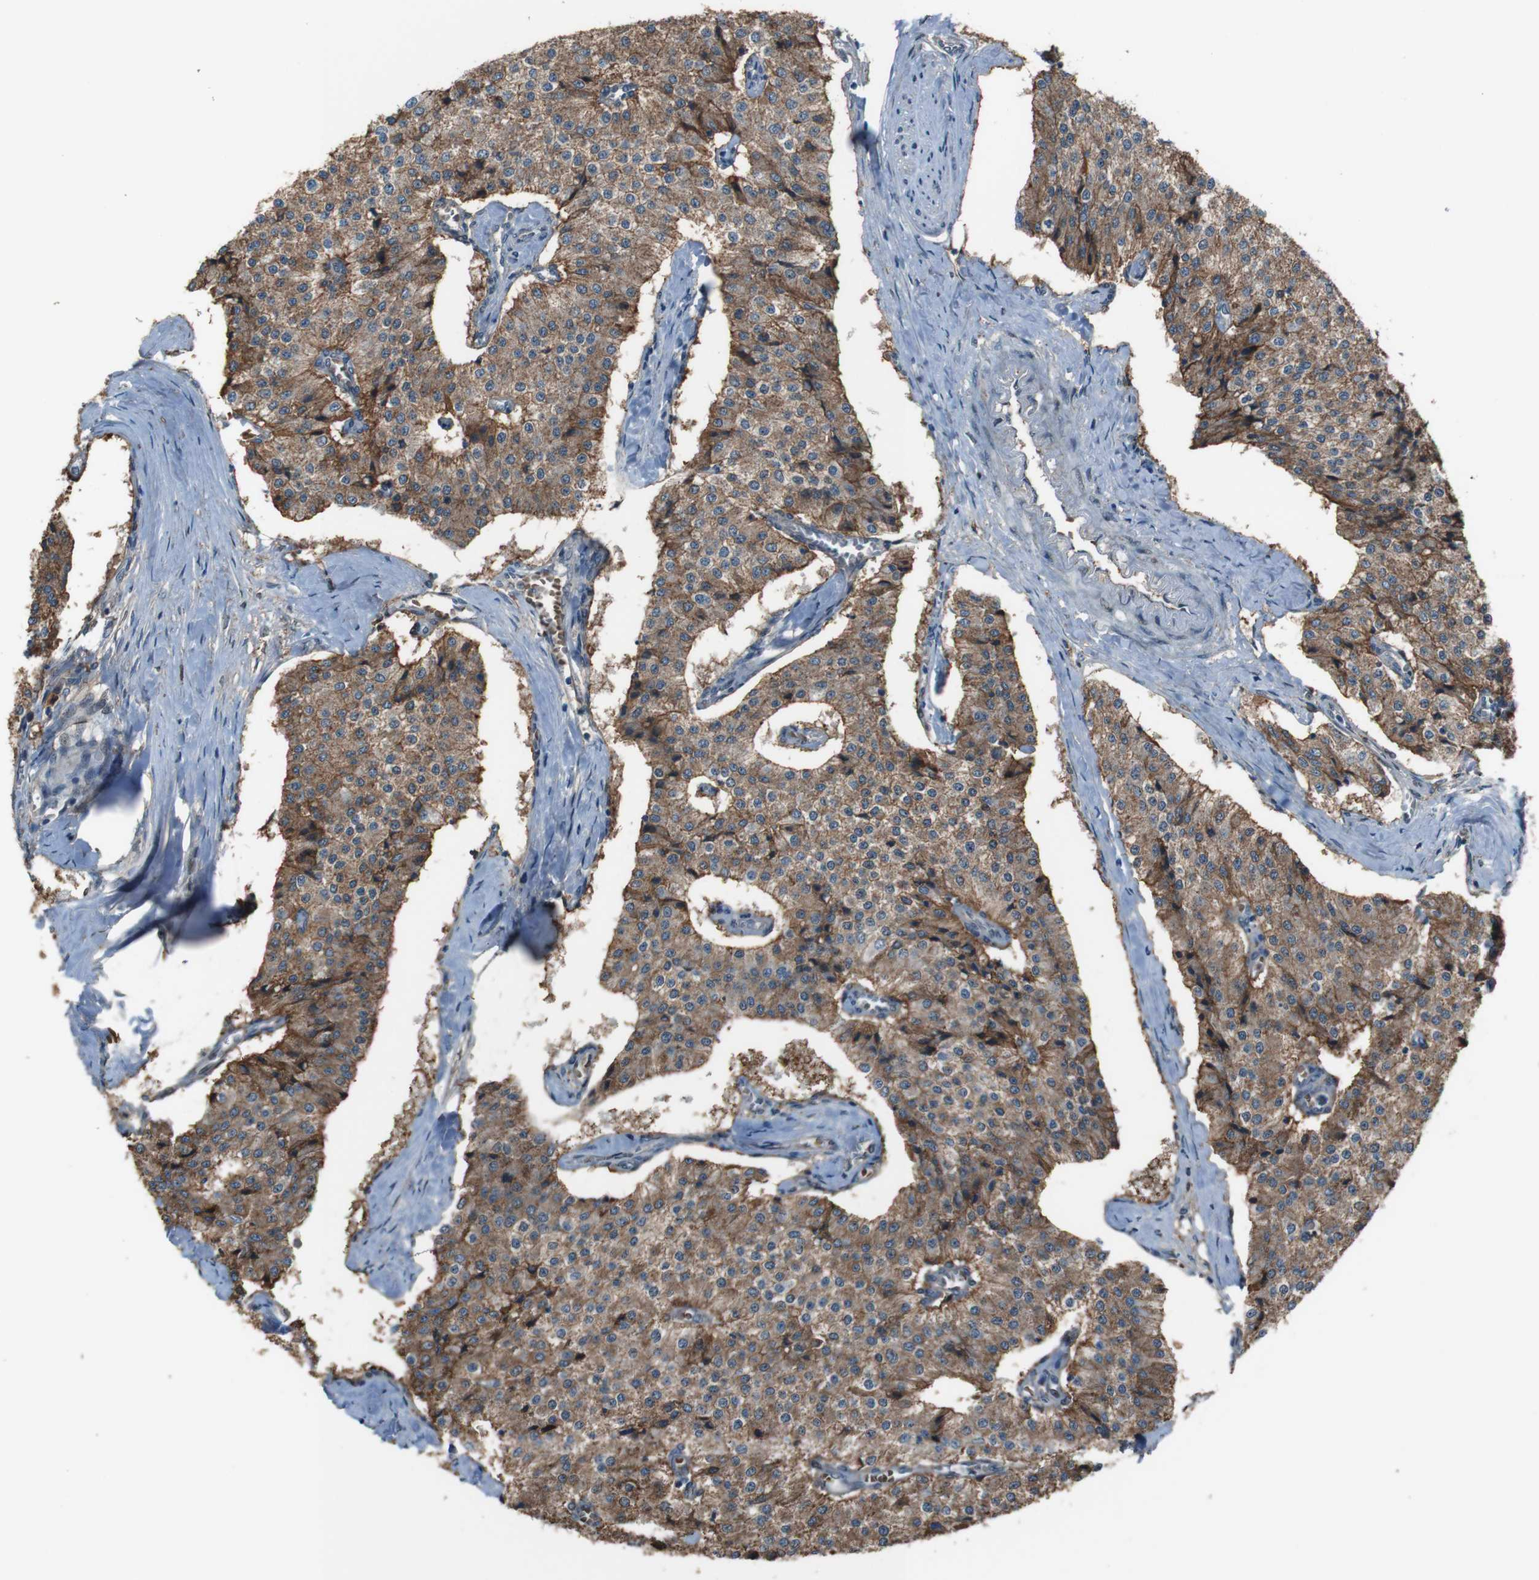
{"staining": {"intensity": "moderate", "quantity": ">75%", "location": "cytoplasmic/membranous"}, "tissue": "carcinoid", "cell_type": "Tumor cells", "image_type": "cancer", "snomed": [{"axis": "morphology", "description": "Carcinoid, malignant, NOS"}, {"axis": "topography", "description": "Colon"}], "caption": "High-magnification brightfield microscopy of carcinoid (malignant) stained with DAB (brown) and counterstained with hematoxylin (blue). tumor cells exhibit moderate cytoplasmic/membranous staining is seen in approximately>75% of cells.", "gene": "ATP2B1", "patient": {"sex": "female", "age": 52}}